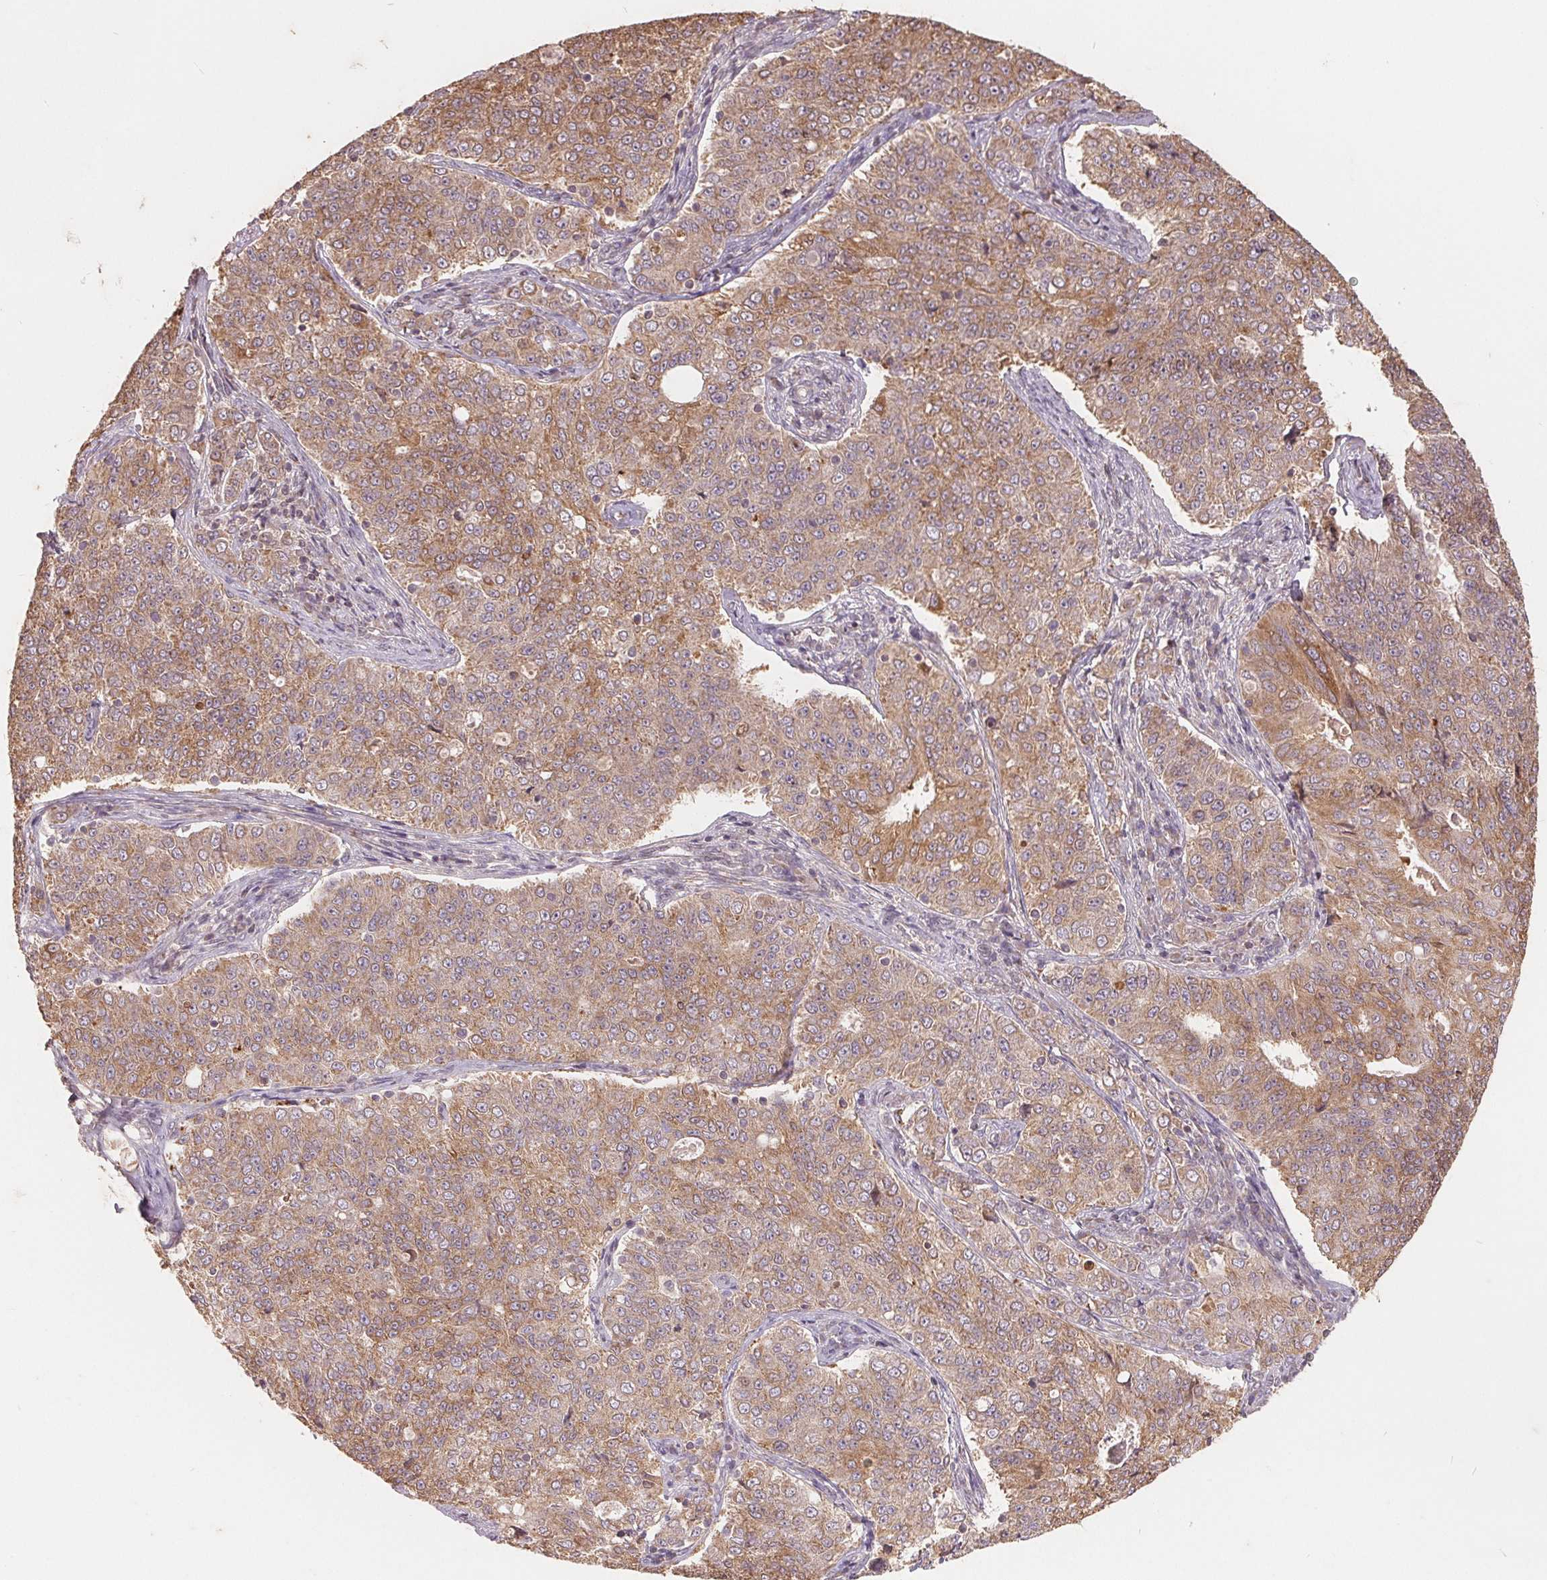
{"staining": {"intensity": "moderate", "quantity": ">75%", "location": "cytoplasmic/membranous"}, "tissue": "endometrial cancer", "cell_type": "Tumor cells", "image_type": "cancer", "snomed": [{"axis": "morphology", "description": "Adenocarcinoma, NOS"}, {"axis": "topography", "description": "Endometrium"}], "caption": "Human endometrial cancer (adenocarcinoma) stained with a brown dye exhibits moderate cytoplasmic/membranous positive expression in approximately >75% of tumor cells.", "gene": "CDIPT", "patient": {"sex": "female", "age": 43}}